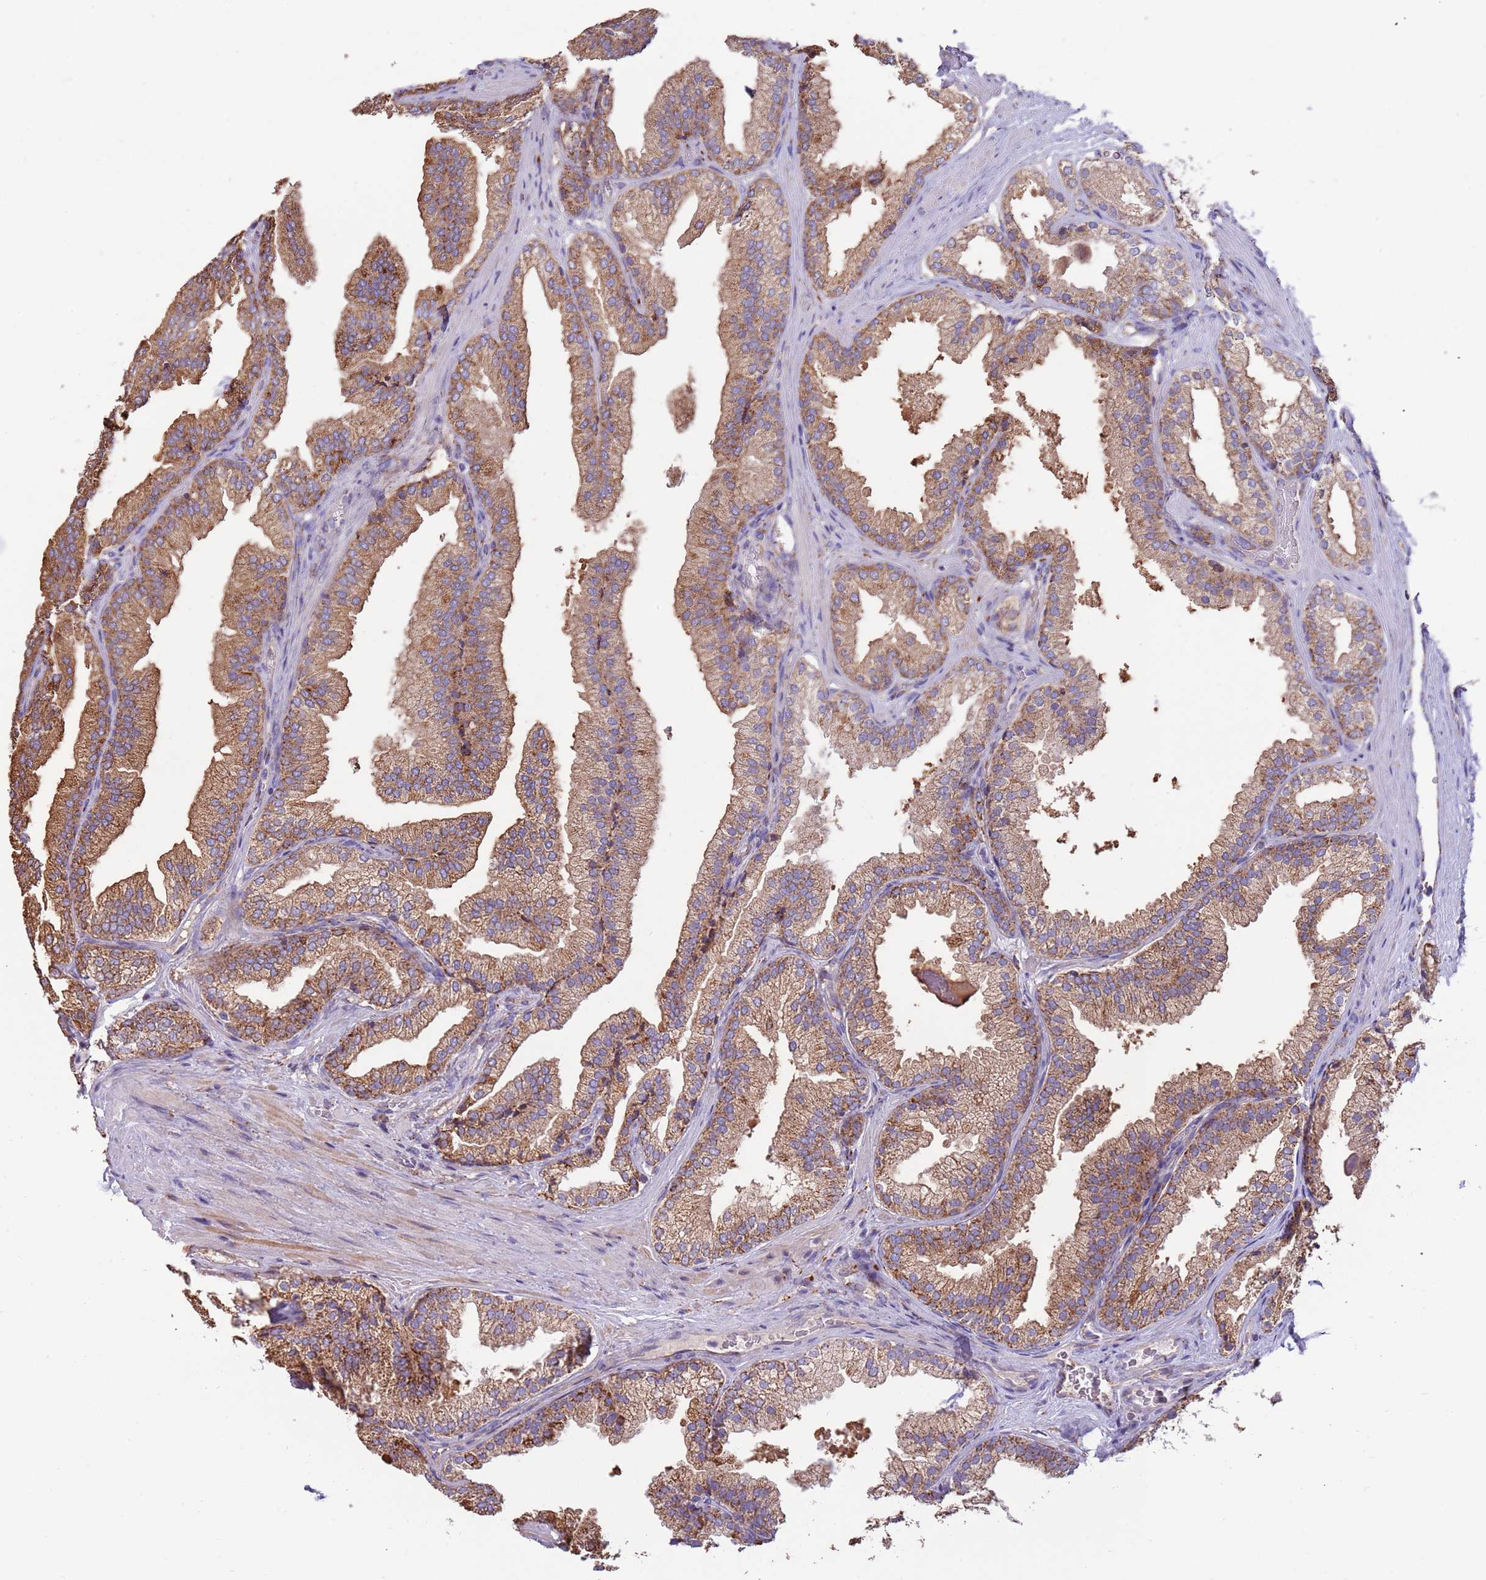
{"staining": {"intensity": "moderate", "quantity": ">75%", "location": "cytoplasmic/membranous"}, "tissue": "prostate", "cell_type": "Glandular cells", "image_type": "normal", "snomed": [{"axis": "morphology", "description": "Normal tissue, NOS"}, {"axis": "topography", "description": "Prostate"}], "caption": "About >75% of glandular cells in normal human prostate reveal moderate cytoplasmic/membranous protein expression as visualized by brown immunohistochemical staining.", "gene": "RNF222", "patient": {"sex": "male", "age": 76}}